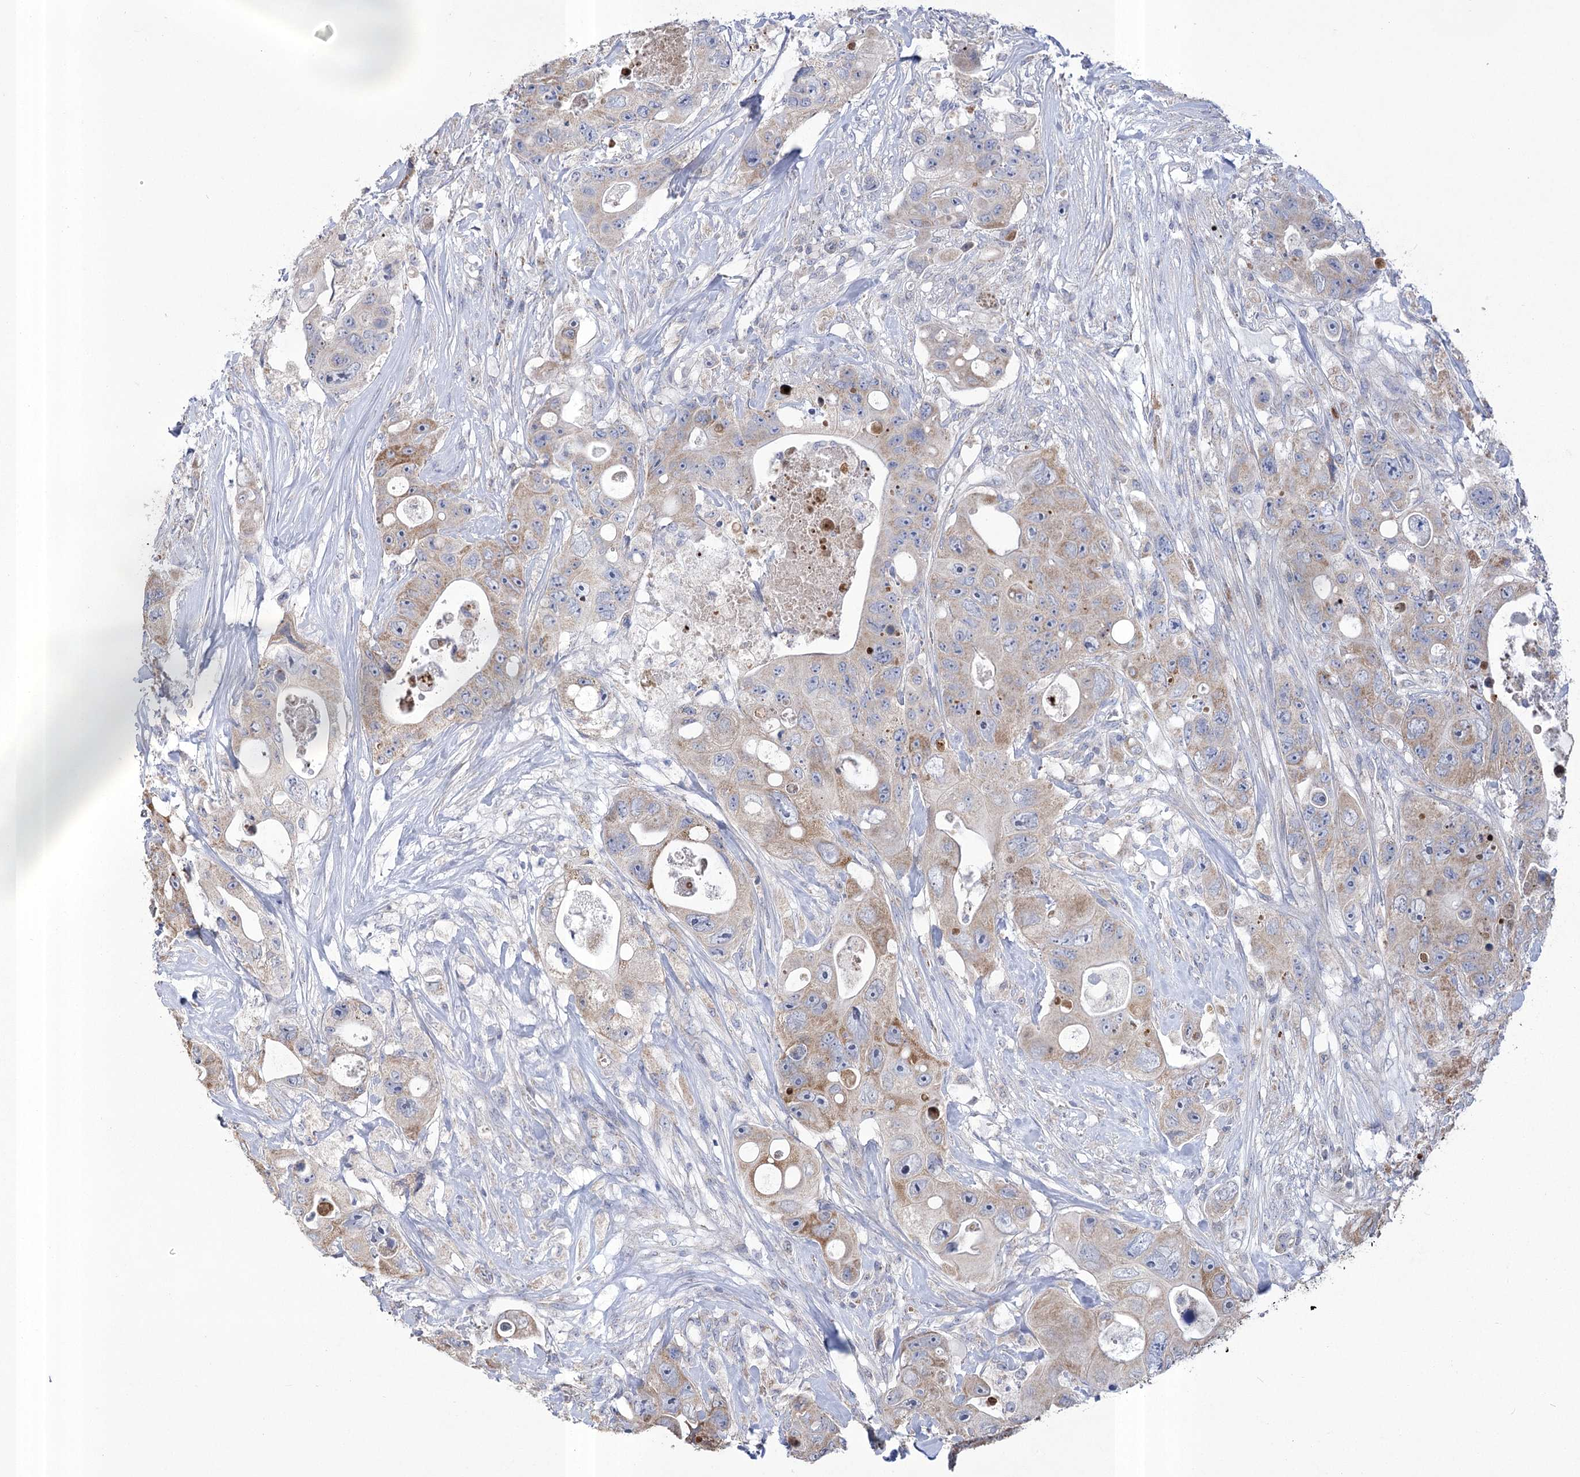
{"staining": {"intensity": "moderate", "quantity": "<25%", "location": "cytoplasmic/membranous"}, "tissue": "colorectal cancer", "cell_type": "Tumor cells", "image_type": "cancer", "snomed": [{"axis": "morphology", "description": "Adenocarcinoma, NOS"}, {"axis": "topography", "description": "Colon"}], "caption": "Moderate cytoplasmic/membranous protein positivity is present in about <25% of tumor cells in adenocarcinoma (colorectal).", "gene": "PDHB", "patient": {"sex": "female", "age": 46}}